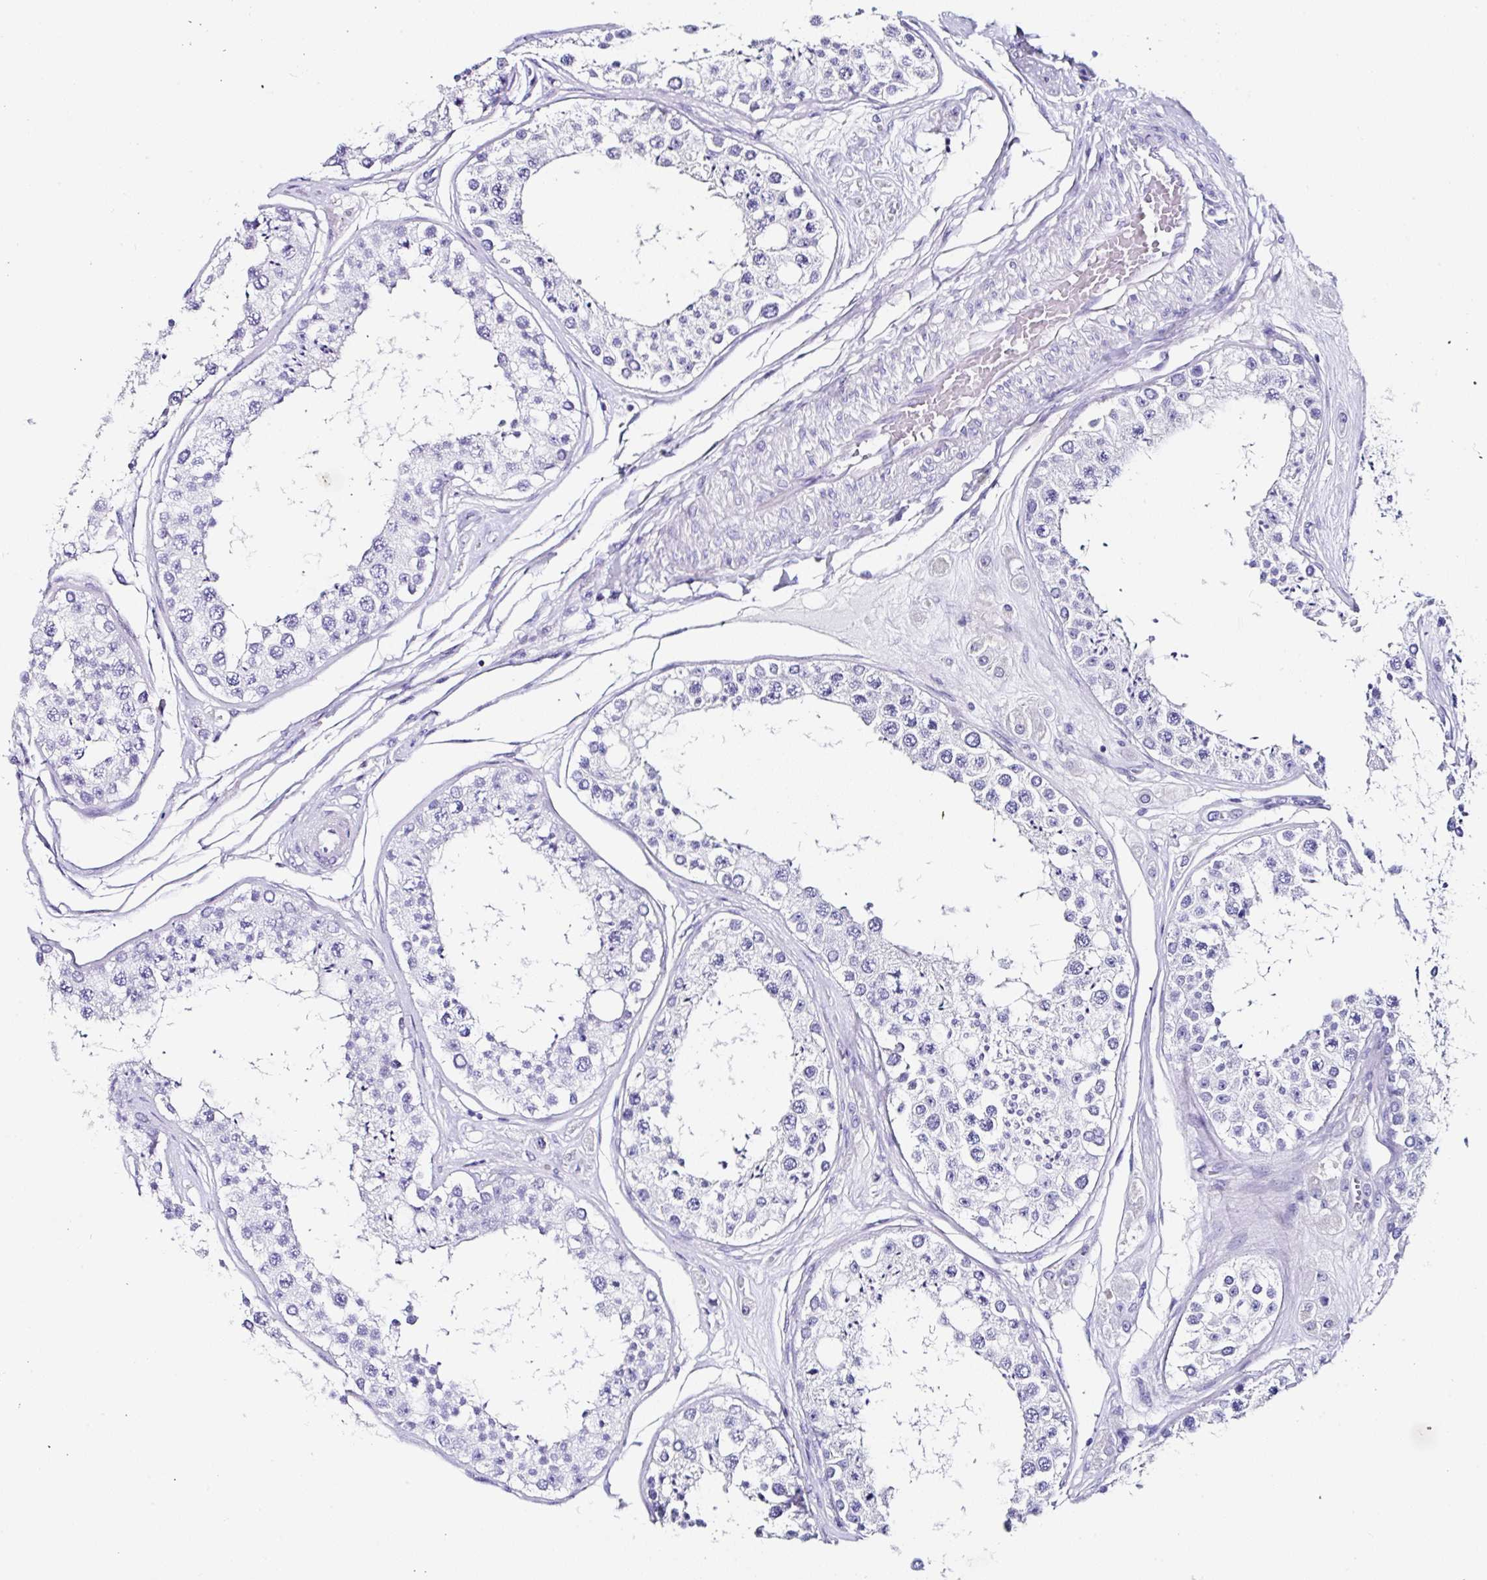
{"staining": {"intensity": "negative", "quantity": "none", "location": "none"}, "tissue": "testis", "cell_type": "Cells in seminiferous ducts", "image_type": "normal", "snomed": [{"axis": "morphology", "description": "Normal tissue, NOS"}, {"axis": "topography", "description": "Testis"}], "caption": "IHC of normal testis displays no positivity in cells in seminiferous ducts. (Stains: DAB (3,3'-diaminobenzidine) immunohistochemistry (IHC) with hematoxylin counter stain, Microscopy: brightfield microscopy at high magnification).", "gene": "UGT3A1", "patient": {"sex": "male", "age": 25}}